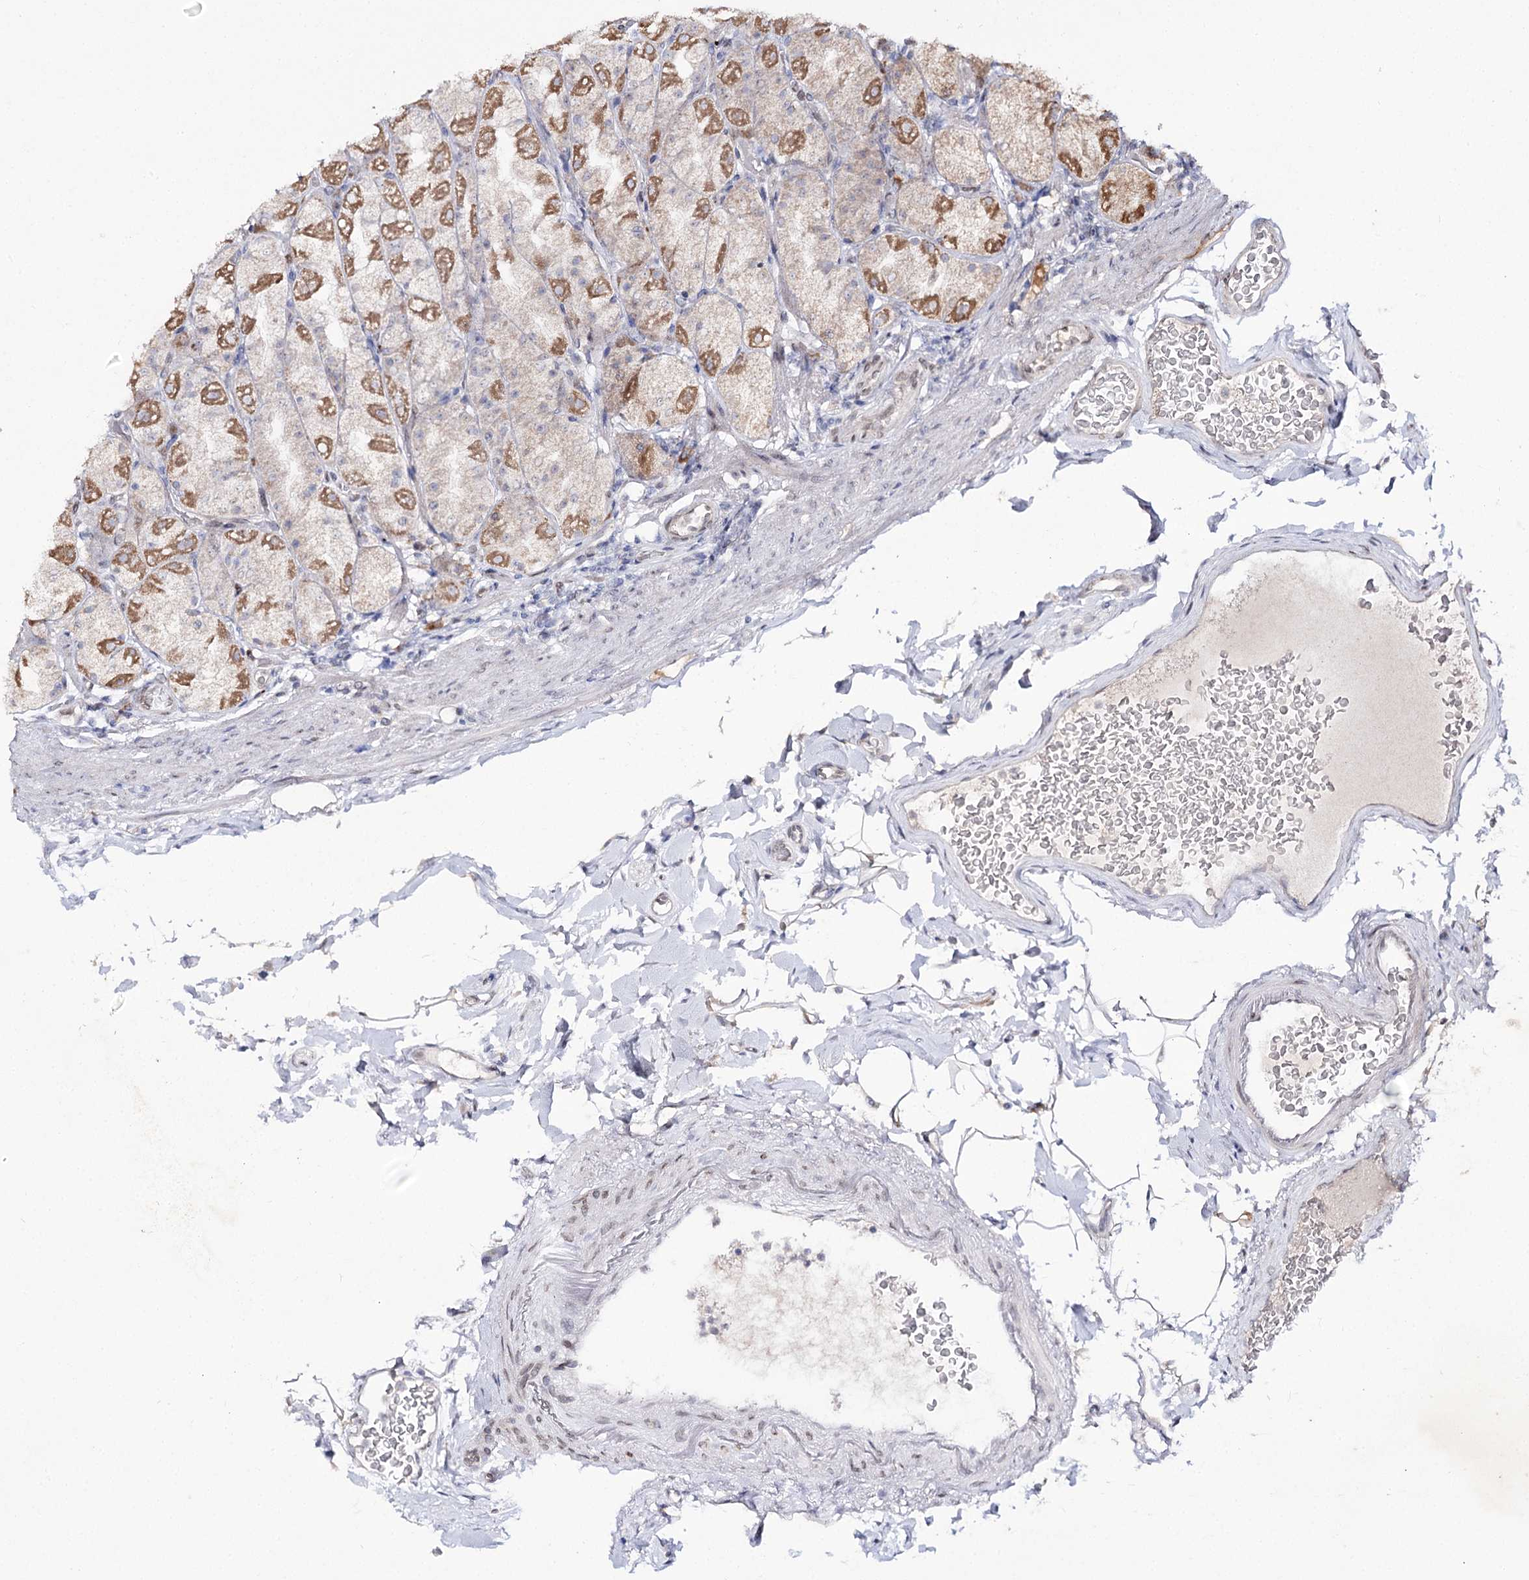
{"staining": {"intensity": "moderate", "quantity": "25%-75%", "location": "cytoplasmic/membranous"}, "tissue": "stomach", "cell_type": "Glandular cells", "image_type": "normal", "snomed": [{"axis": "morphology", "description": "Normal tissue, NOS"}, {"axis": "topography", "description": "Stomach, upper"}], "caption": "Immunohistochemical staining of normal human stomach displays moderate cytoplasmic/membranous protein positivity in about 25%-75% of glandular cells. The staining was performed using DAB to visualize the protein expression in brown, while the nuclei were stained in blue with hematoxylin (Magnification: 20x).", "gene": "C11orf80", "patient": {"sex": "male", "age": 68}}